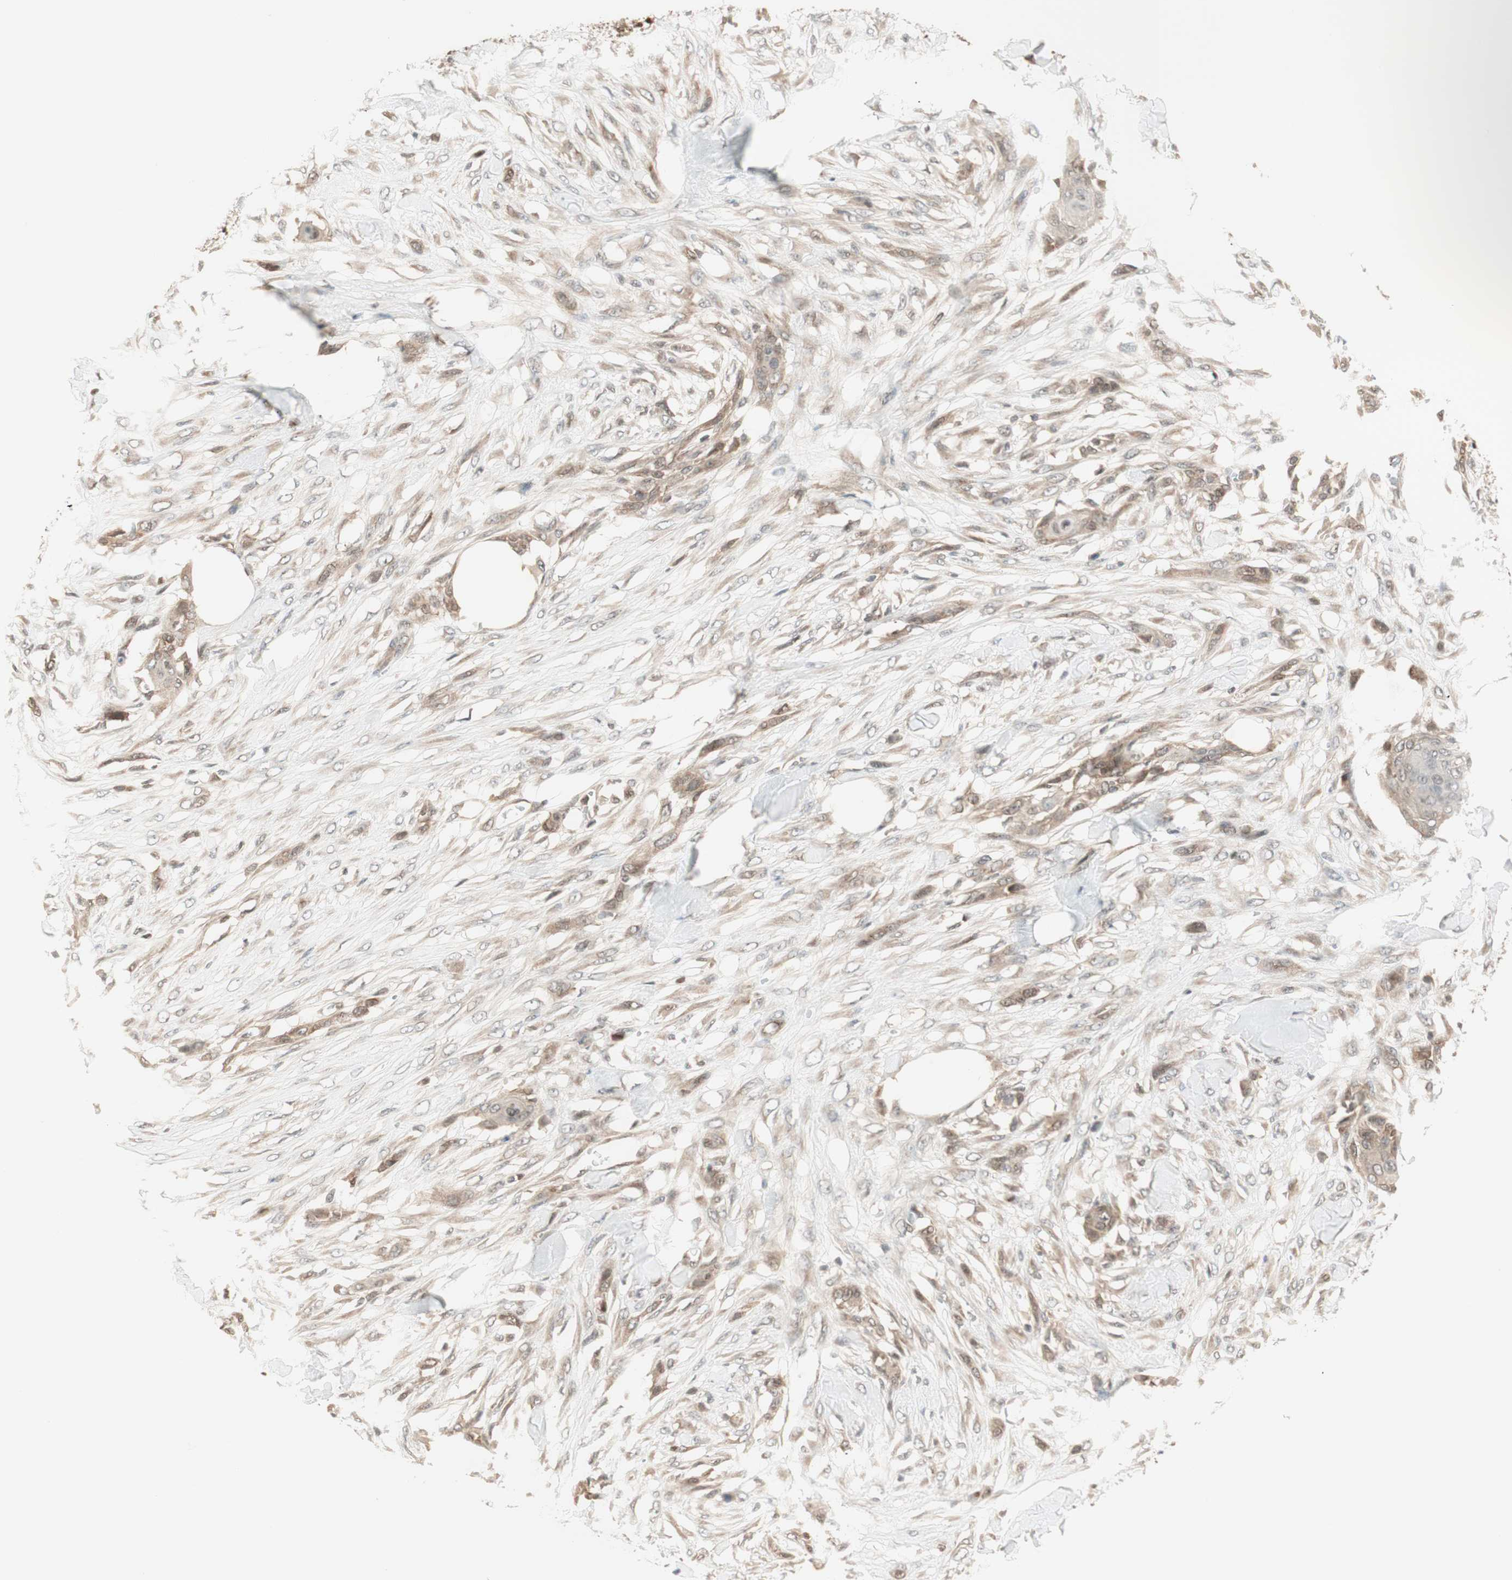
{"staining": {"intensity": "weak", "quantity": ">75%", "location": "cytoplasmic/membranous"}, "tissue": "skin cancer", "cell_type": "Tumor cells", "image_type": "cancer", "snomed": [{"axis": "morphology", "description": "Squamous cell carcinoma, NOS"}, {"axis": "topography", "description": "Skin"}], "caption": "Skin cancer (squamous cell carcinoma) stained for a protein shows weak cytoplasmic/membranous positivity in tumor cells. The protein is stained brown, and the nuclei are stained in blue (DAB (3,3'-diaminobenzidine) IHC with brightfield microscopy, high magnification).", "gene": "UBE2I", "patient": {"sex": "female", "age": 59}}